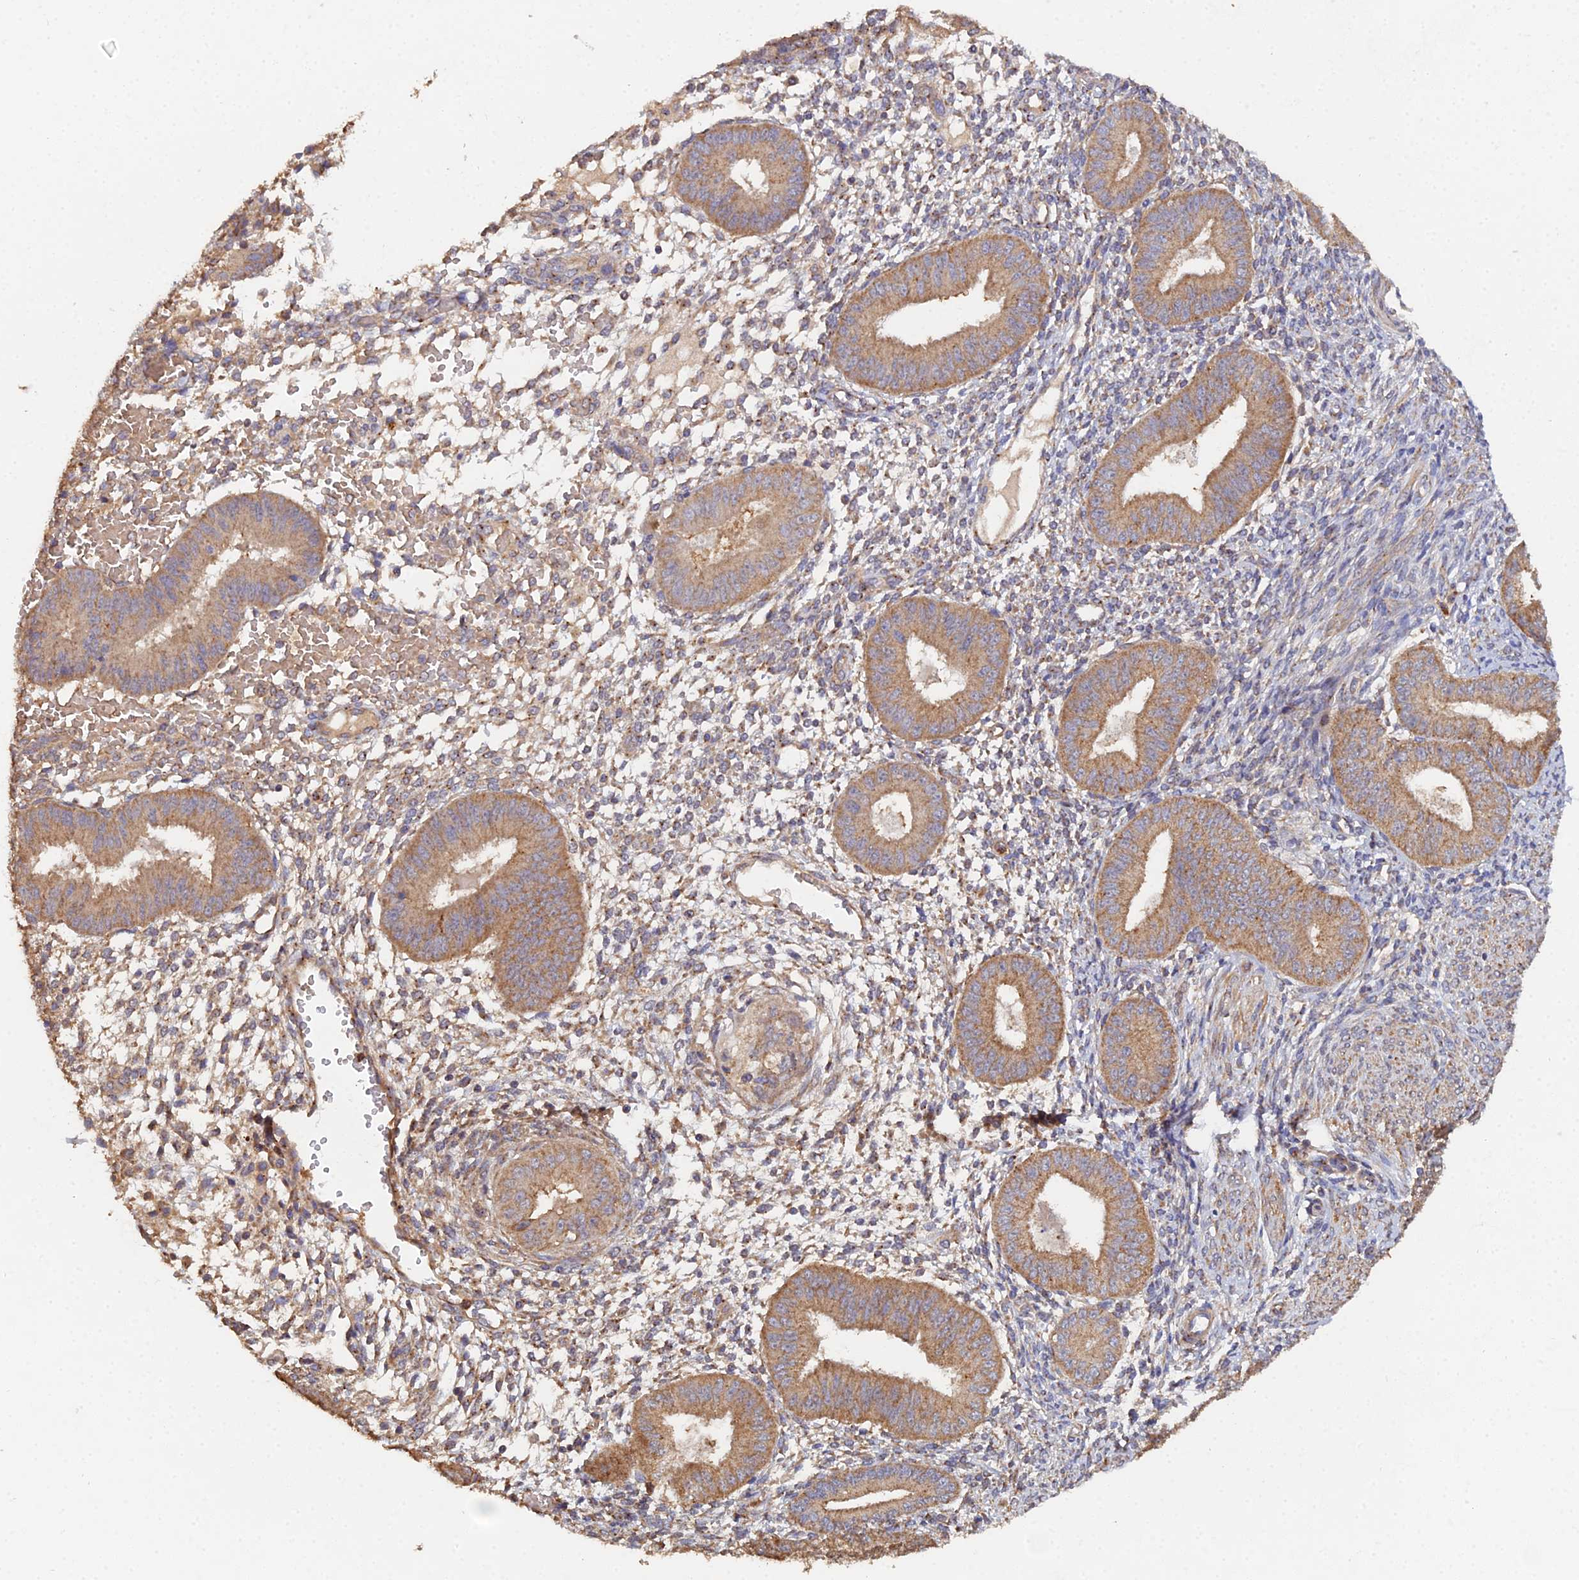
{"staining": {"intensity": "moderate", "quantity": "25%-75%", "location": "cytoplasmic/membranous"}, "tissue": "endometrium", "cell_type": "Cells in endometrial stroma", "image_type": "normal", "snomed": [{"axis": "morphology", "description": "Normal tissue, NOS"}, {"axis": "topography", "description": "Endometrium"}], "caption": "Endometrium stained with a brown dye shows moderate cytoplasmic/membranous positive staining in about 25%-75% of cells in endometrial stroma.", "gene": "SPANXN4", "patient": {"sex": "female", "age": 49}}